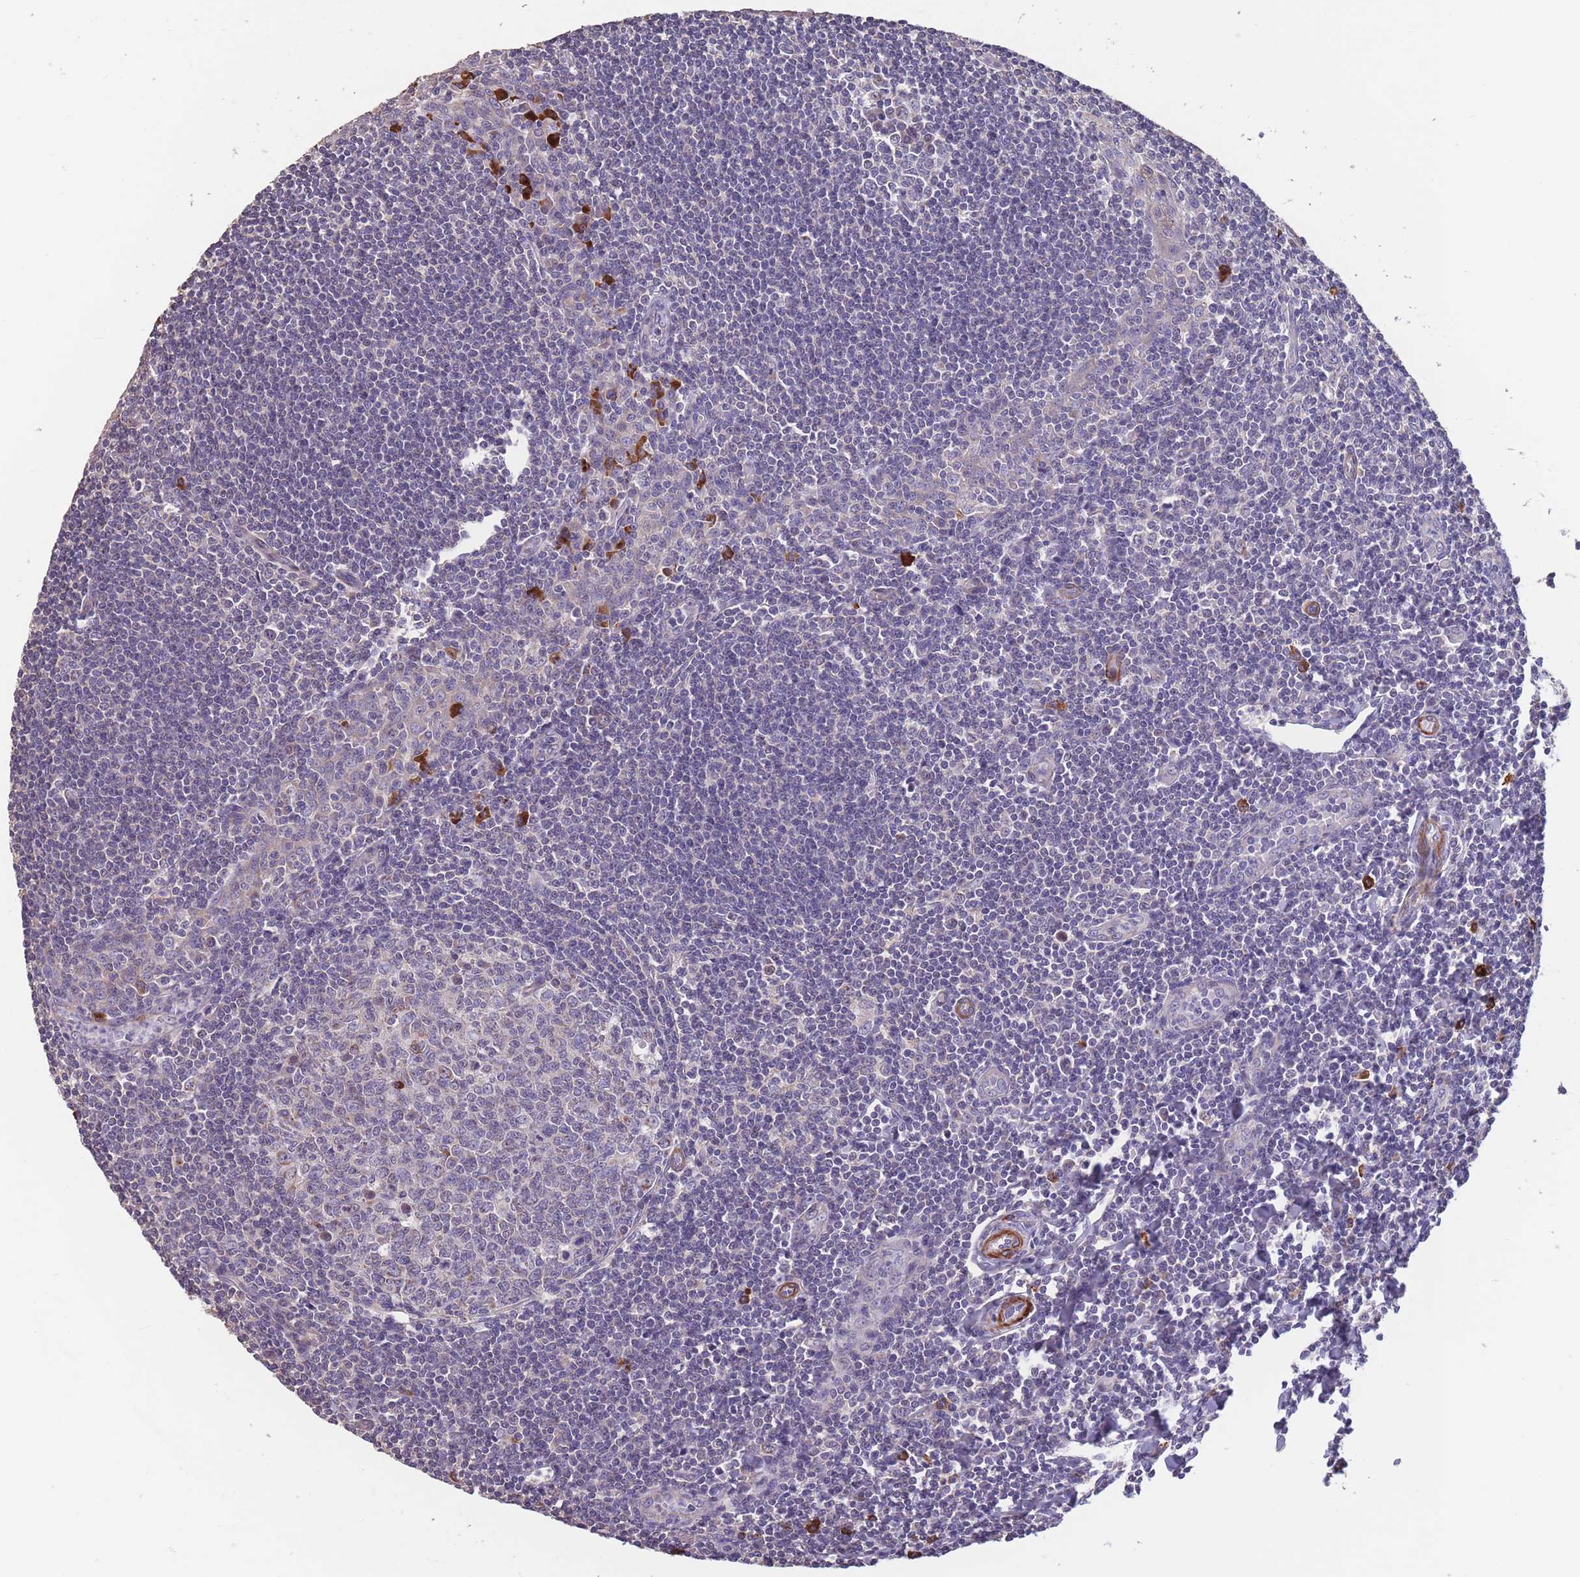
{"staining": {"intensity": "negative", "quantity": "none", "location": "none"}, "tissue": "tonsil", "cell_type": "Germinal center cells", "image_type": "normal", "snomed": [{"axis": "morphology", "description": "Normal tissue, NOS"}, {"axis": "topography", "description": "Tonsil"}], "caption": "The image demonstrates no staining of germinal center cells in unremarkable tonsil. Brightfield microscopy of IHC stained with DAB (3,3'-diaminobenzidine) (brown) and hematoxylin (blue), captured at high magnification.", "gene": "TOMM40L", "patient": {"sex": "male", "age": 27}}